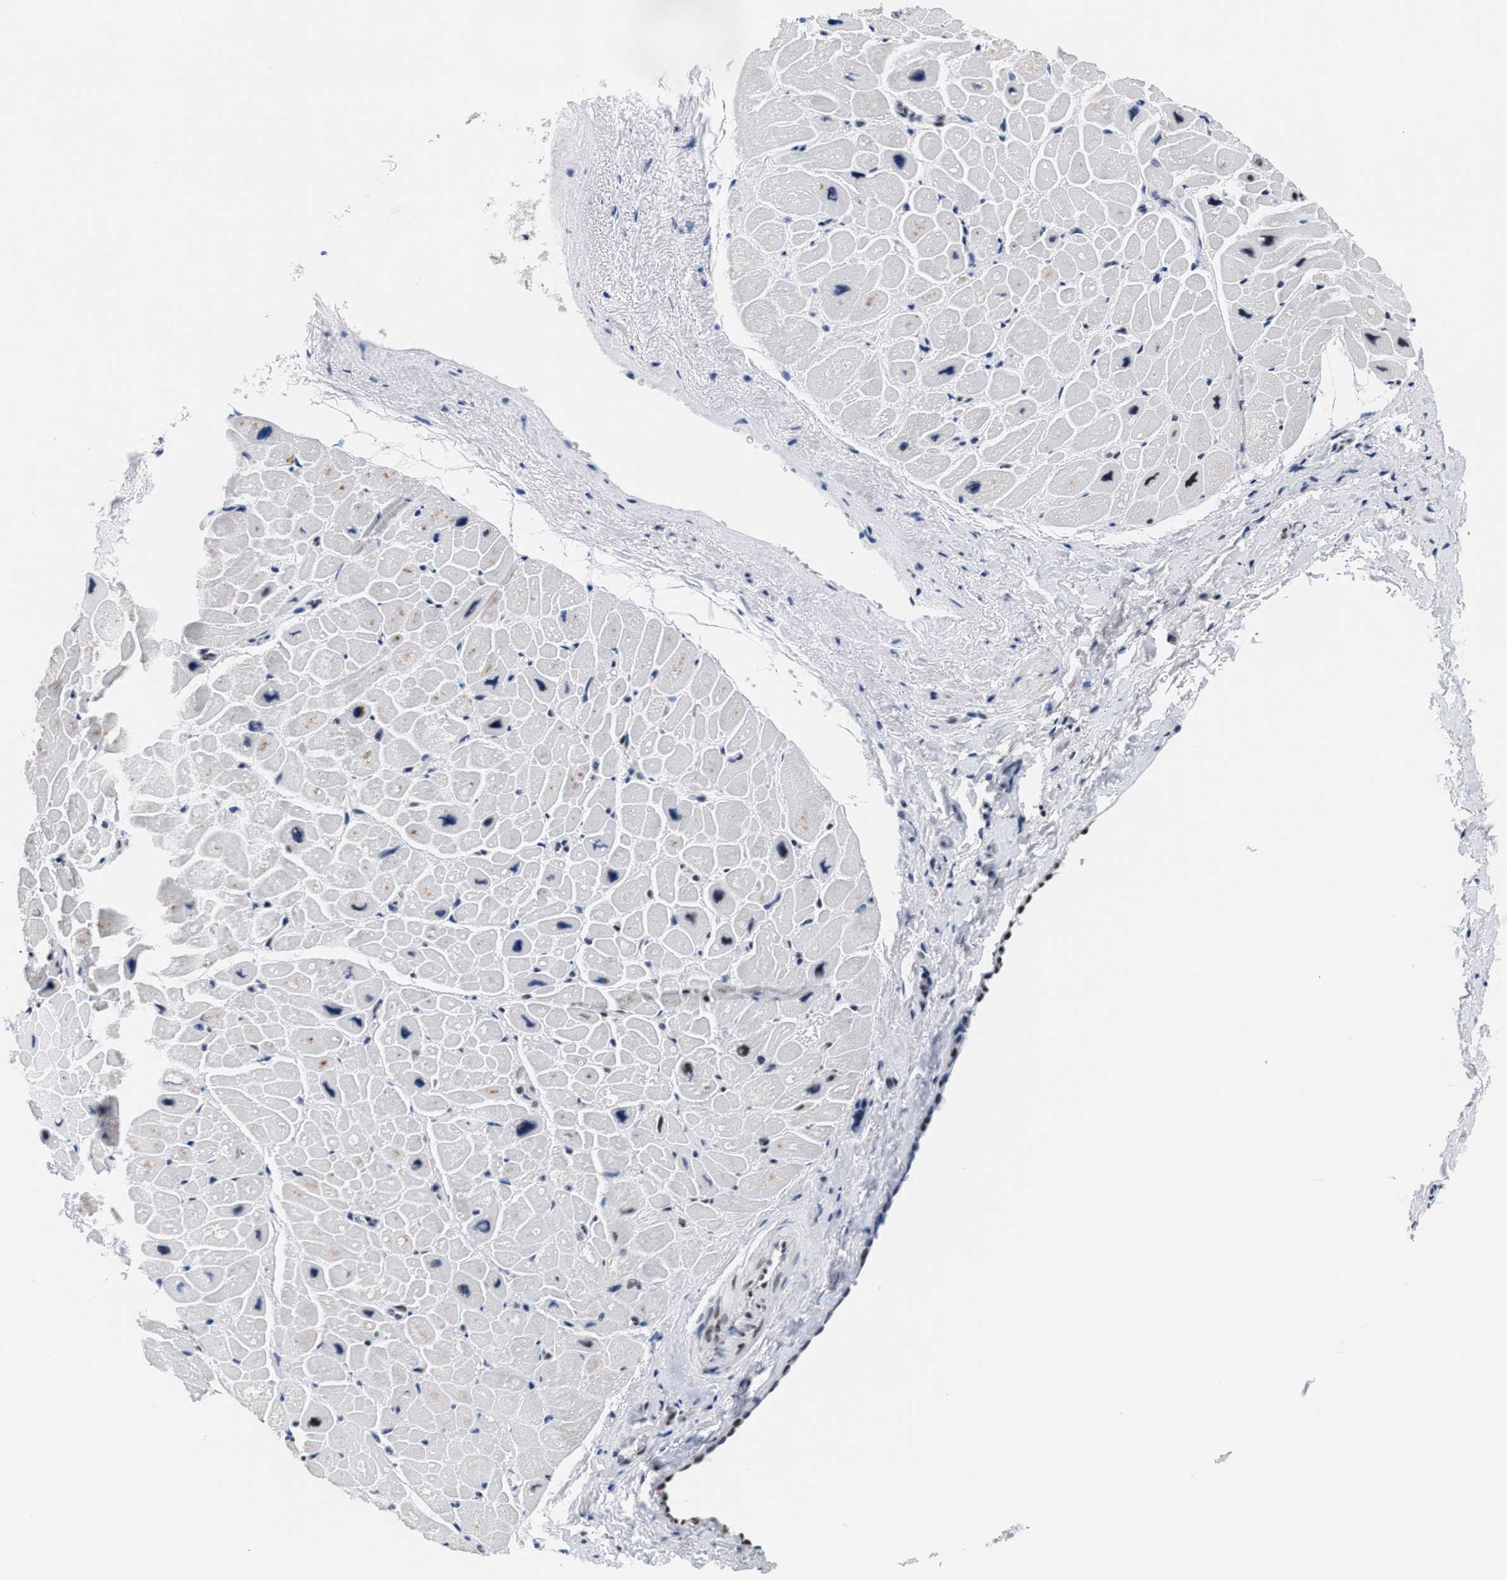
{"staining": {"intensity": "strong", "quantity": "25%-75%", "location": "nuclear"}, "tissue": "heart muscle", "cell_type": "Cardiomyocytes", "image_type": "normal", "snomed": [{"axis": "morphology", "description": "Normal tissue, NOS"}, {"axis": "topography", "description": "Heart"}], "caption": "IHC photomicrograph of benign heart muscle: heart muscle stained using immunohistochemistry (IHC) shows high levels of strong protein expression localized specifically in the nuclear of cardiomyocytes, appearing as a nuclear brown color.", "gene": "RAD50", "patient": {"sex": "male", "age": 49}}